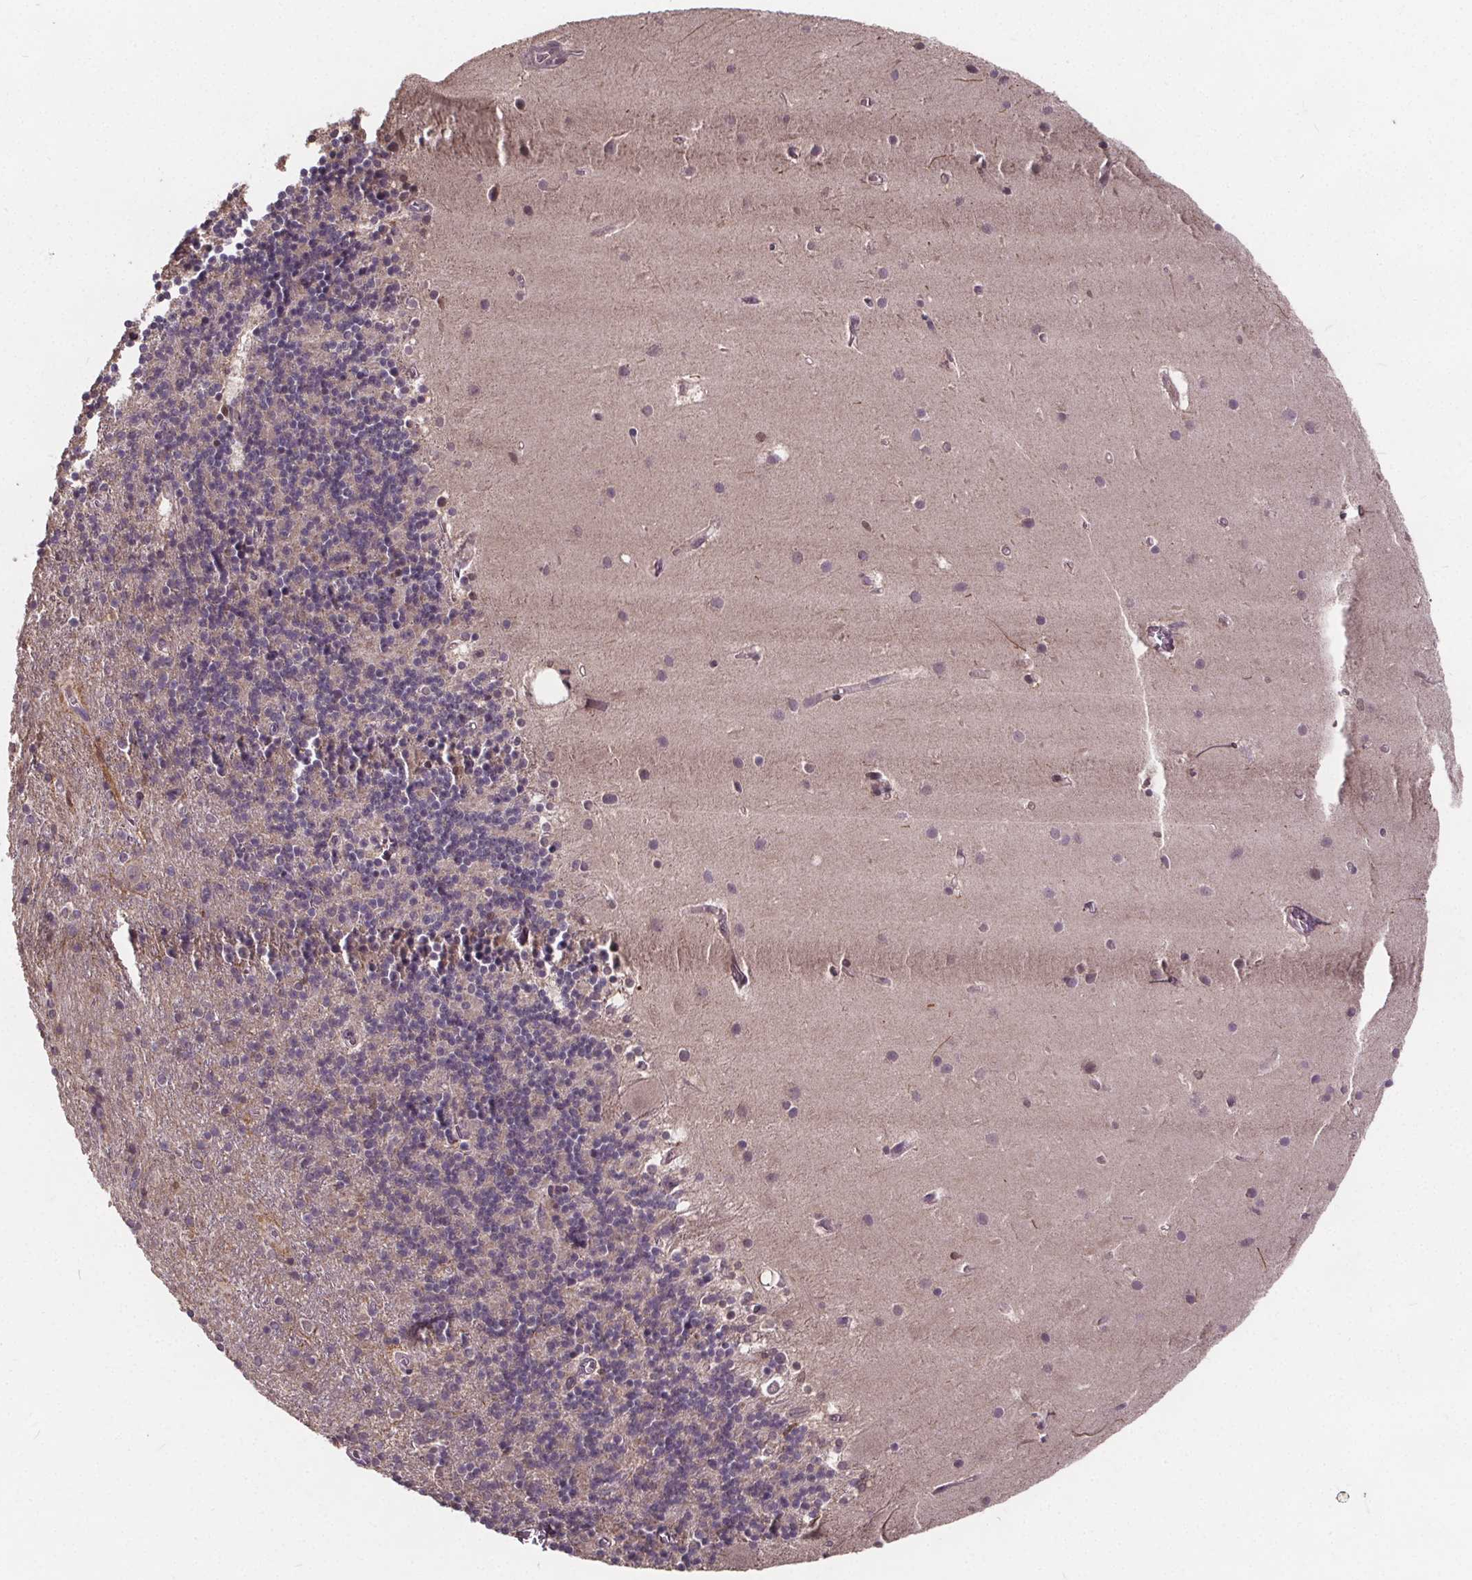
{"staining": {"intensity": "negative", "quantity": "none", "location": "none"}, "tissue": "cerebellum", "cell_type": "Cells in granular layer", "image_type": "normal", "snomed": [{"axis": "morphology", "description": "Normal tissue, NOS"}, {"axis": "topography", "description": "Cerebellum"}], "caption": "The image displays no staining of cells in granular layer in normal cerebellum.", "gene": "USP9X", "patient": {"sex": "male", "age": 70}}